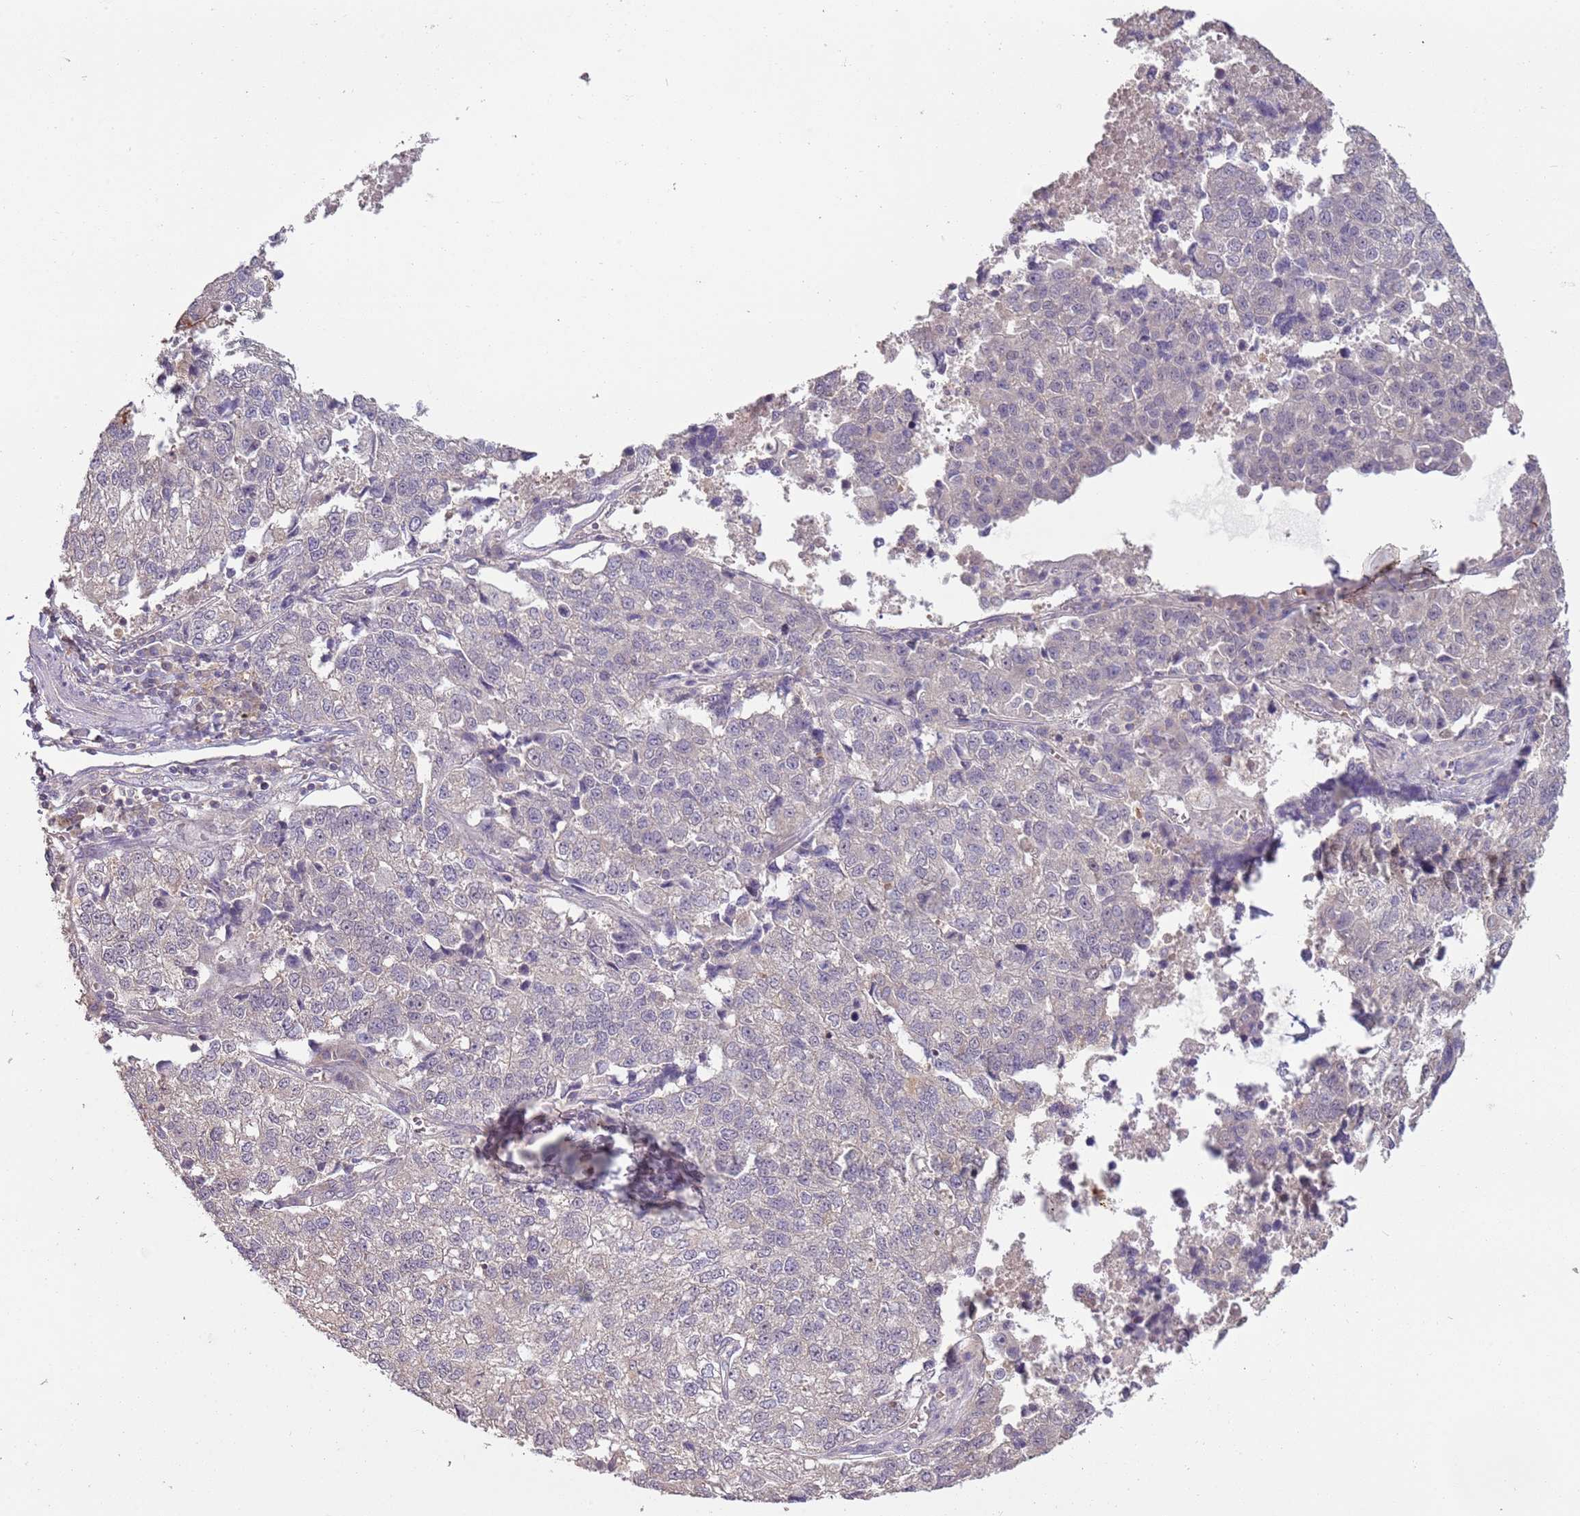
{"staining": {"intensity": "negative", "quantity": "none", "location": "none"}, "tissue": "lung cancer", "cell_type": "Tumor cells", "image_type": "cancer", "snomed": [{"axis": "morphology", "description": "Adenocarcinoma, NOS"}, {"axis": "topography", "description": "Lung"}], "caption": "Immunohistochemistry of lung cancer (adenocarcinoma) demonstrates no positivity in tumor cells.", "gene": "TEKT4", "patient": {"sex": "male", "age": 49}}